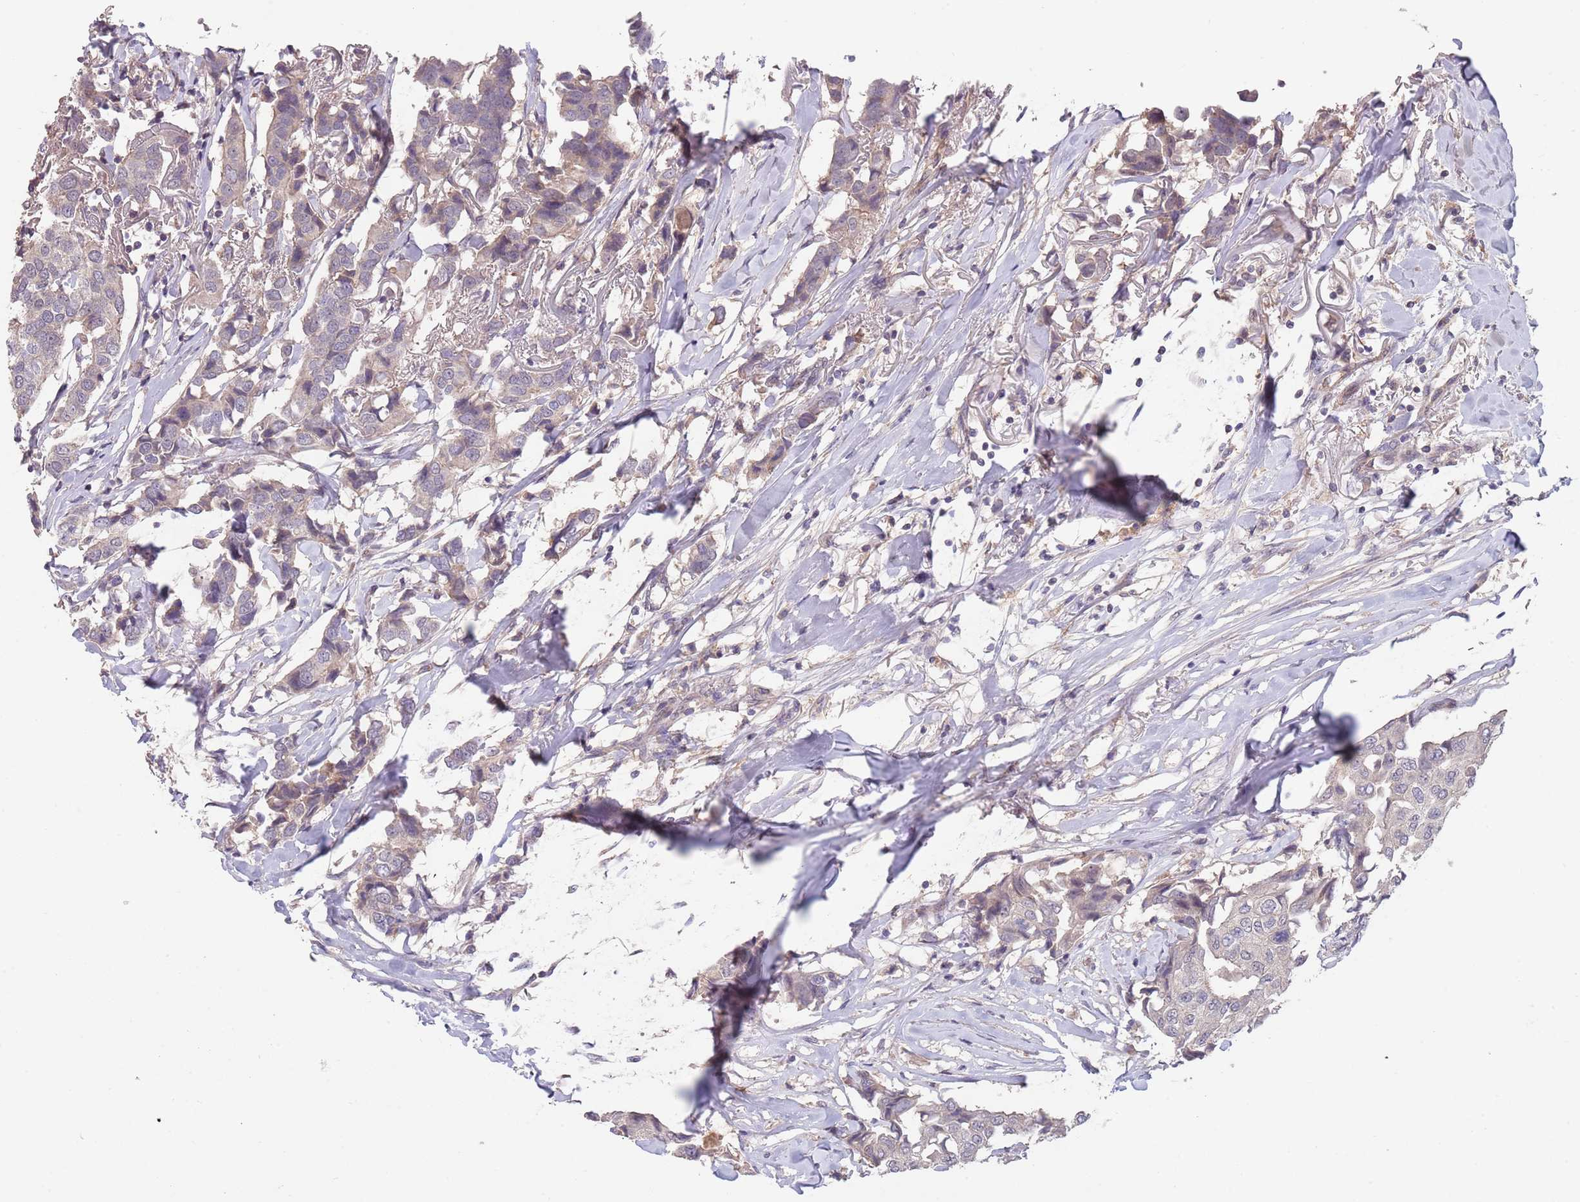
{"staining": {"intensity": "negative", "quantity": "none", "location": "none"}, "tissue": "breast cancer", "cell_type": "Tumor cells", "image_type": "cancer", "snomed": [{"axis": "morphology", "description": "Duct carcinoma"}, {"axis": "topography", "description": "Breast"}], "caption": "Immunohistochemistry of human breast cancer (invasive ductal carcinoma) exhibits no expression in tumor cells. (Stains: DAB (3,3'-diaminobenzidine) immunohistochemistry (IHC) with hematoxylin counter stain, Microscopy: brightfield microscopy at high magnification).", "gene": "MEI1", "patient": {"sex": "female", "age": 80}}